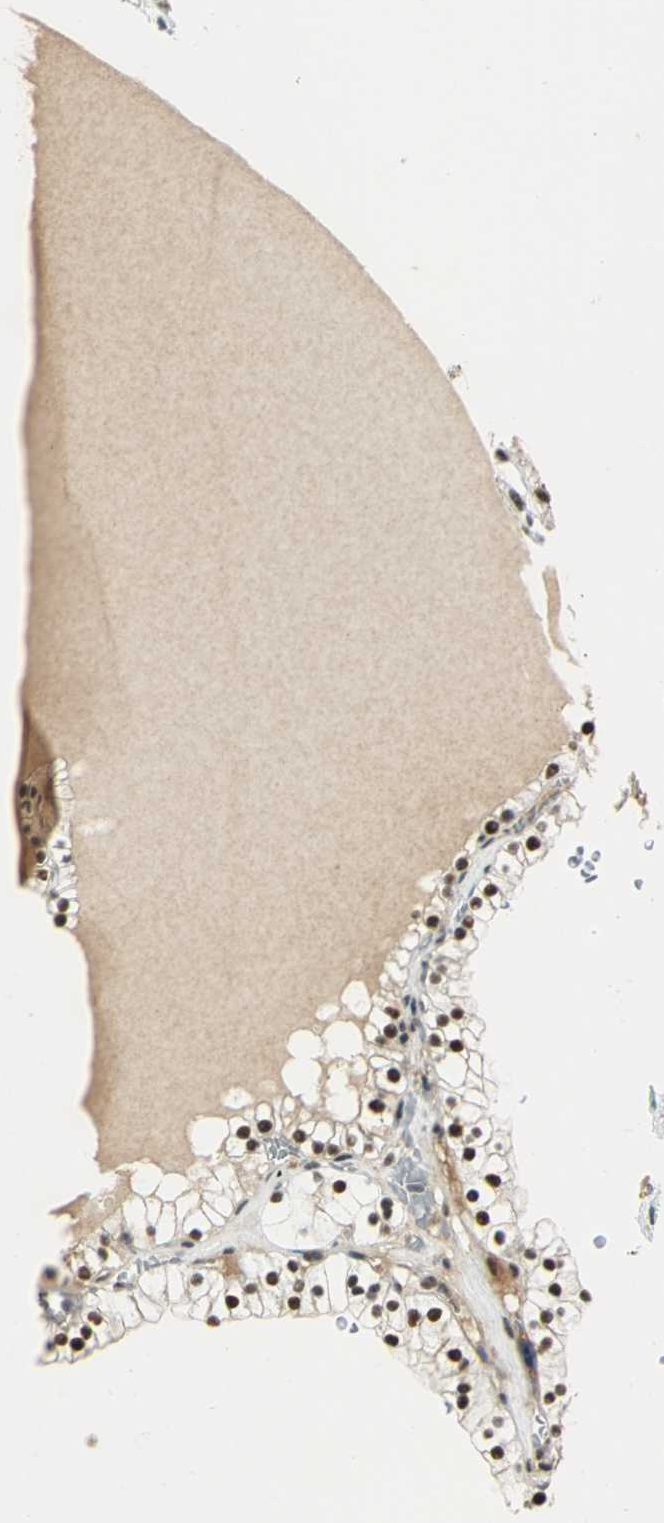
{"staining": {"intensity": "strong", "quantity": ">75%", "location": "nuclear"}, "tissue": "renal cancer", "cell_type": "Tumor cells", "image_type": "cancer", "snomed": [{"axis": "morphology", "description": "Adenocarcinoma, NOS"}, {"axis": "topography", "description": "Kidney"}], "caption": "Renal cancer stained with a brown dye demonstrates strong nuclear positive staining in about >75% of tumor cells.", "gene": "CCNT1", "patient": {"sex": "female", "age": 41}}